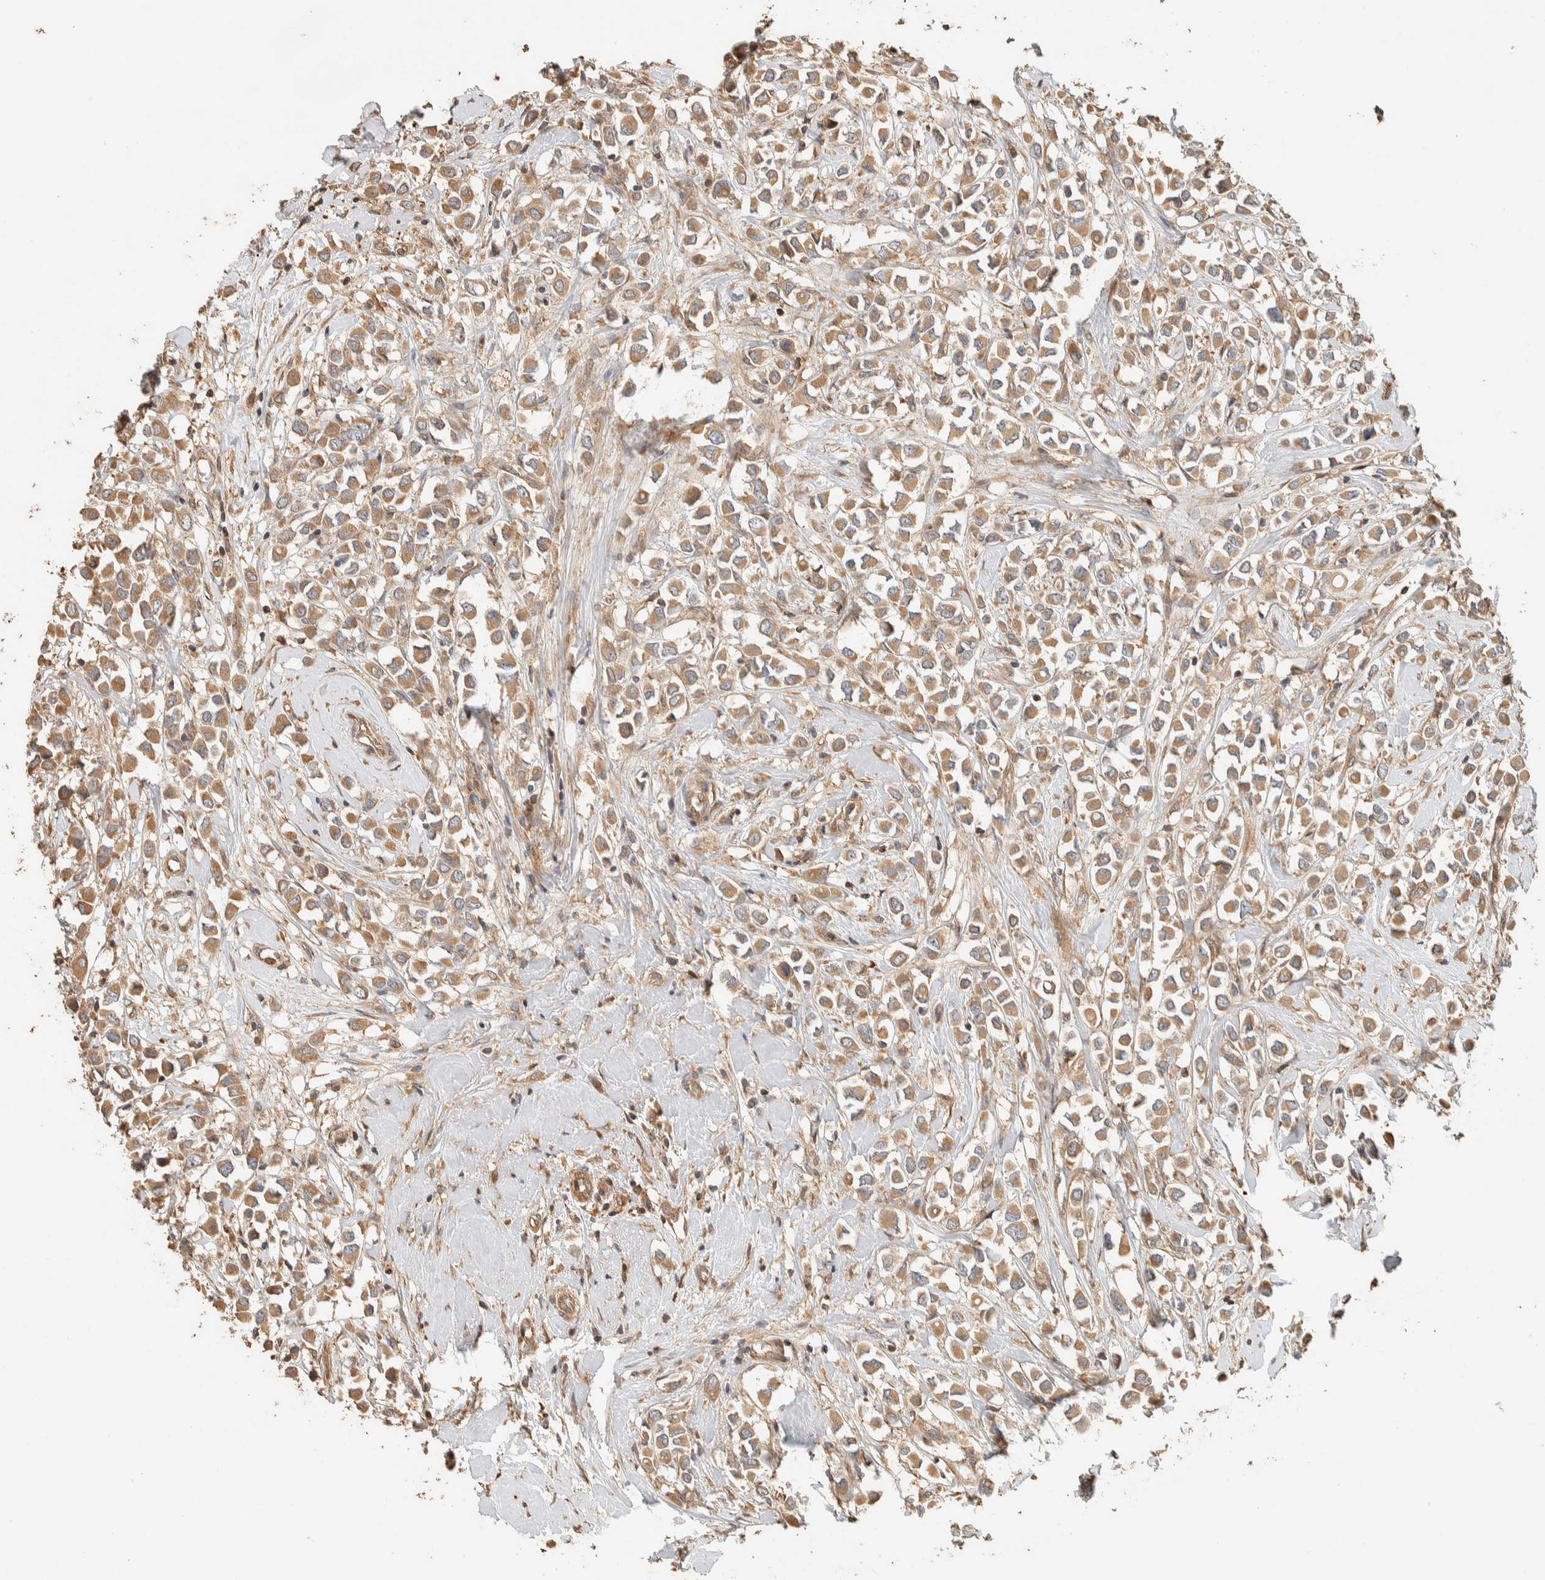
{"staining": {"intensity": "moderate", "quantity": ">75%", "location": "cytoplasmic/membranous"}, "tissue": "breast cancer", "cell_type": "Tumor cells", "image_type": "cancer", "snomed": [{"axis": "morphology", "description": "Duct carcinoma"}, {"axis": "topography", "description": "Breast"}], "caption": "Breast cancer (infiltrating ductal carcinoma) stained with DAB (3,3'-diaminobenzidine) immunohistochemistry reveals medium levels of moderate cytoplasmic/membranous positivity in approximately >75% of tumor cells.", "gene": "EXOC7", "patient": {"sex": "female", "age": 61}}